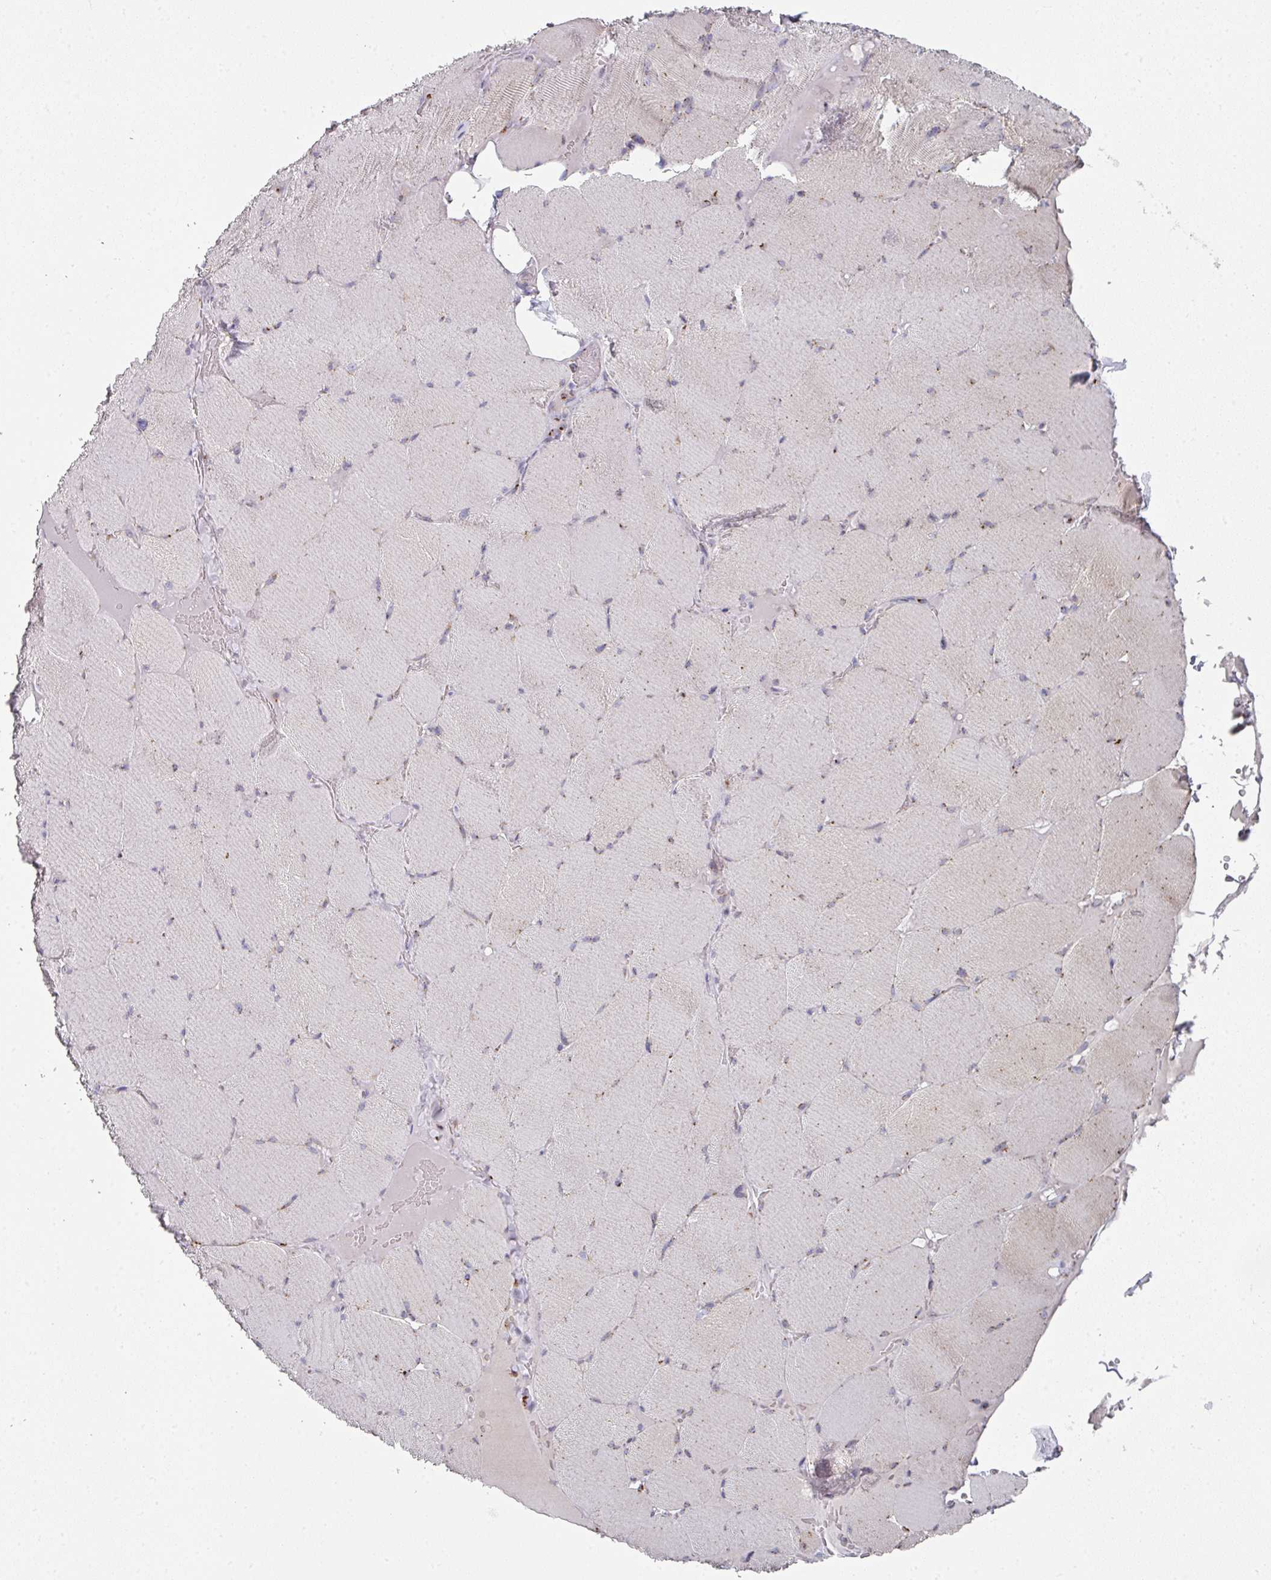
{"staining": {"intensity": "negative", "quantity": "none", "location": "none"}, "tissue": "skeletal muscle", "cell_type": "Myocytes", "image_type": "normal", "snomed": [{"axis": "morphology", "description": "Normal tissue, NOS"}, {"axis": "topography", "description": "Skeletal muscle"}, {"axis": "topography", "description": "Head-Neck"}], "caption": "IHC of normal skeletal muscle shows no expression in myocytes. The staining was performed using DAB (3,3'-diaminobenzidine) to visualize the protein expression in brown, while the nuclei were stained in blue with hematoxylin (Magnification: 20x).", "gene": "CCDC85B", "patient": {"sex": "male", "age": 66}}